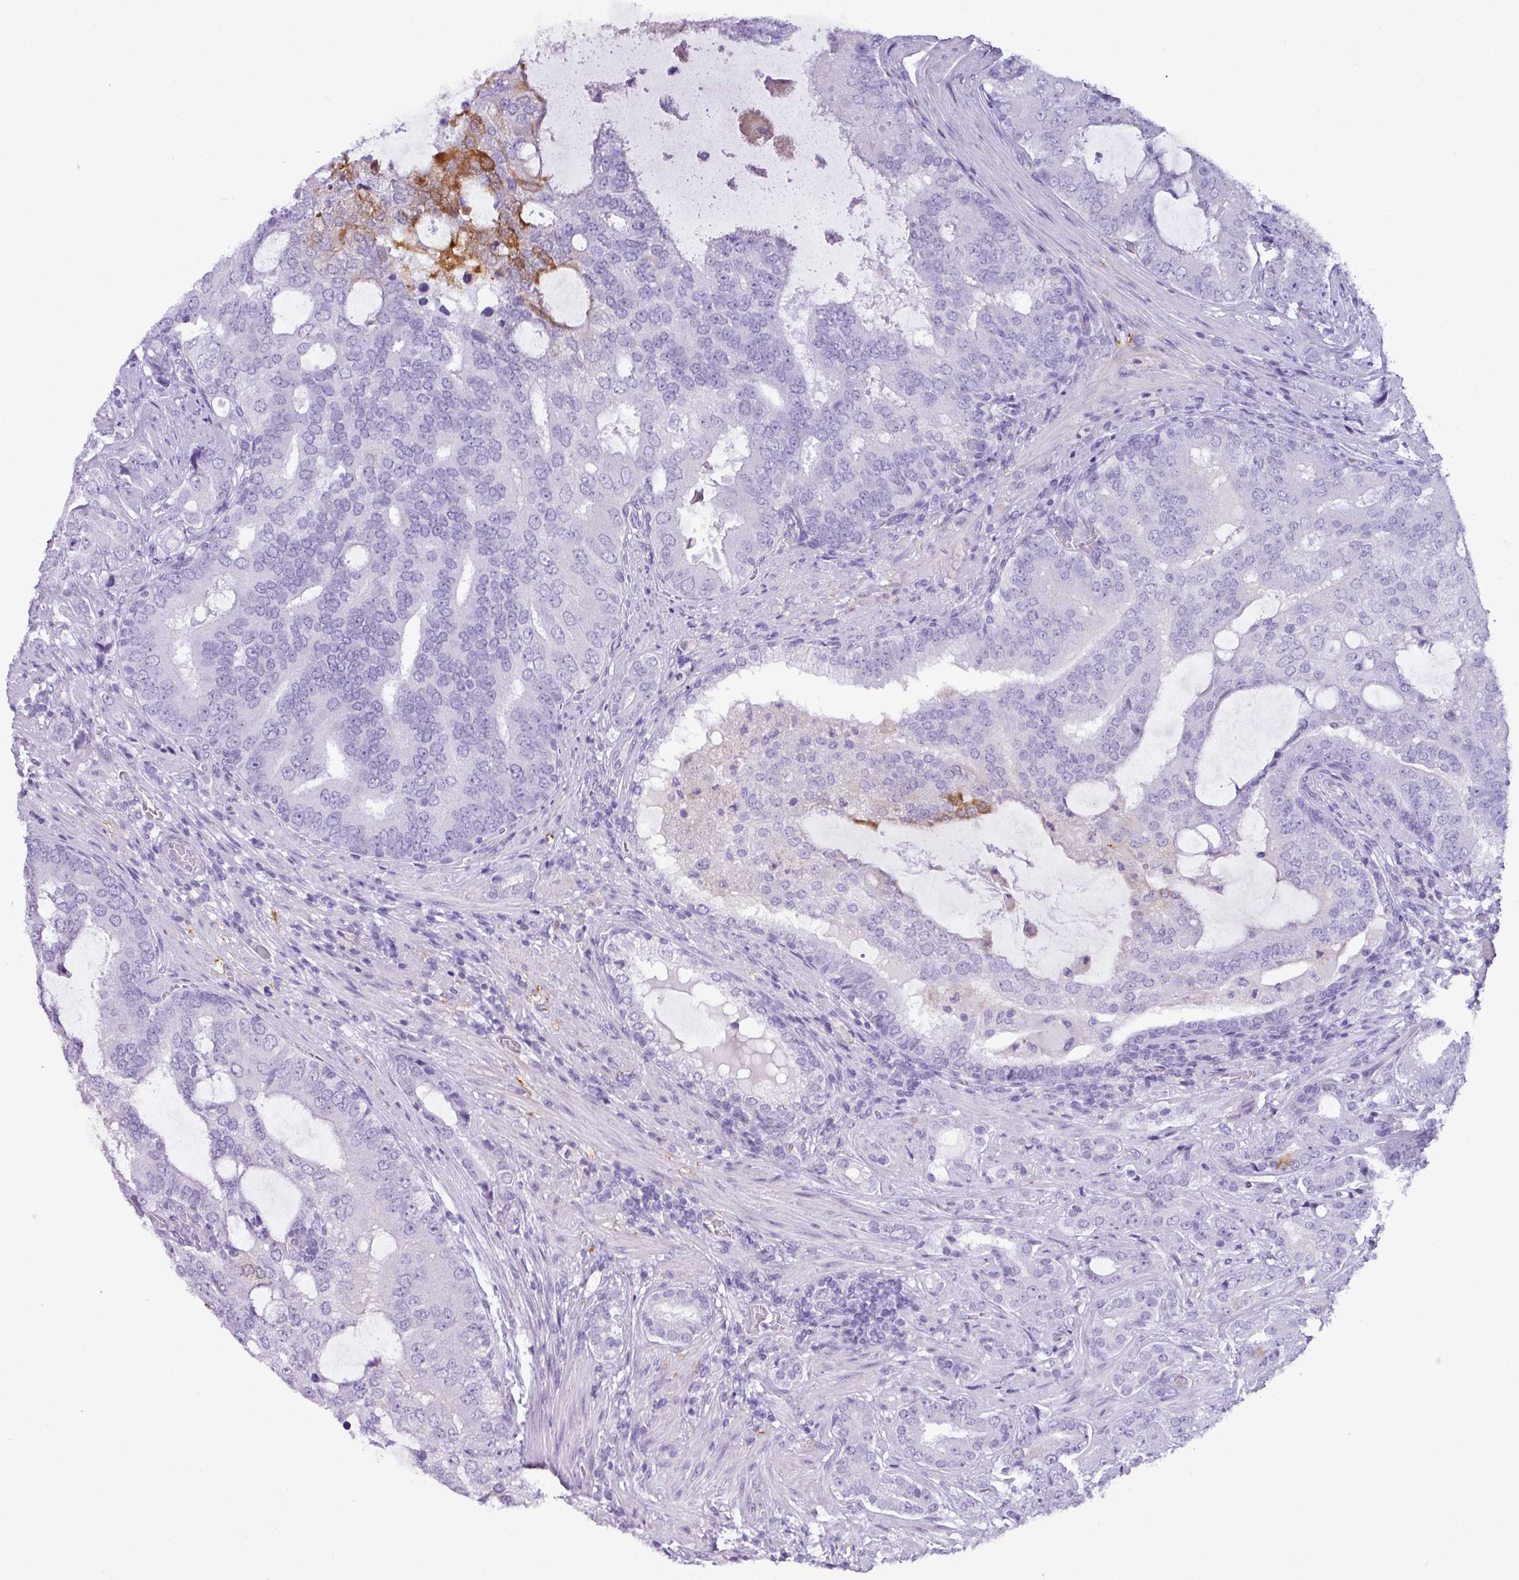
{"staining": {"intensity": "negative", "quantity": "none", "location": "none"}, "tissue": "prostate cancer", "cell_type": "Tumor cells", "image_type": "cancer", "snomed": [{"axis": "morphology", "description": "Adenocarcinoma, High grade"}, {"axis": "topography", "description": "Prostate"}], "caption": "Immunohistochemistry histopathology image of prostate cancer stained for a protein (brown), which shows no positivity in tumor cells.", "gene": "ZNF524", "patient": {"sex": "male", "age": 55}}